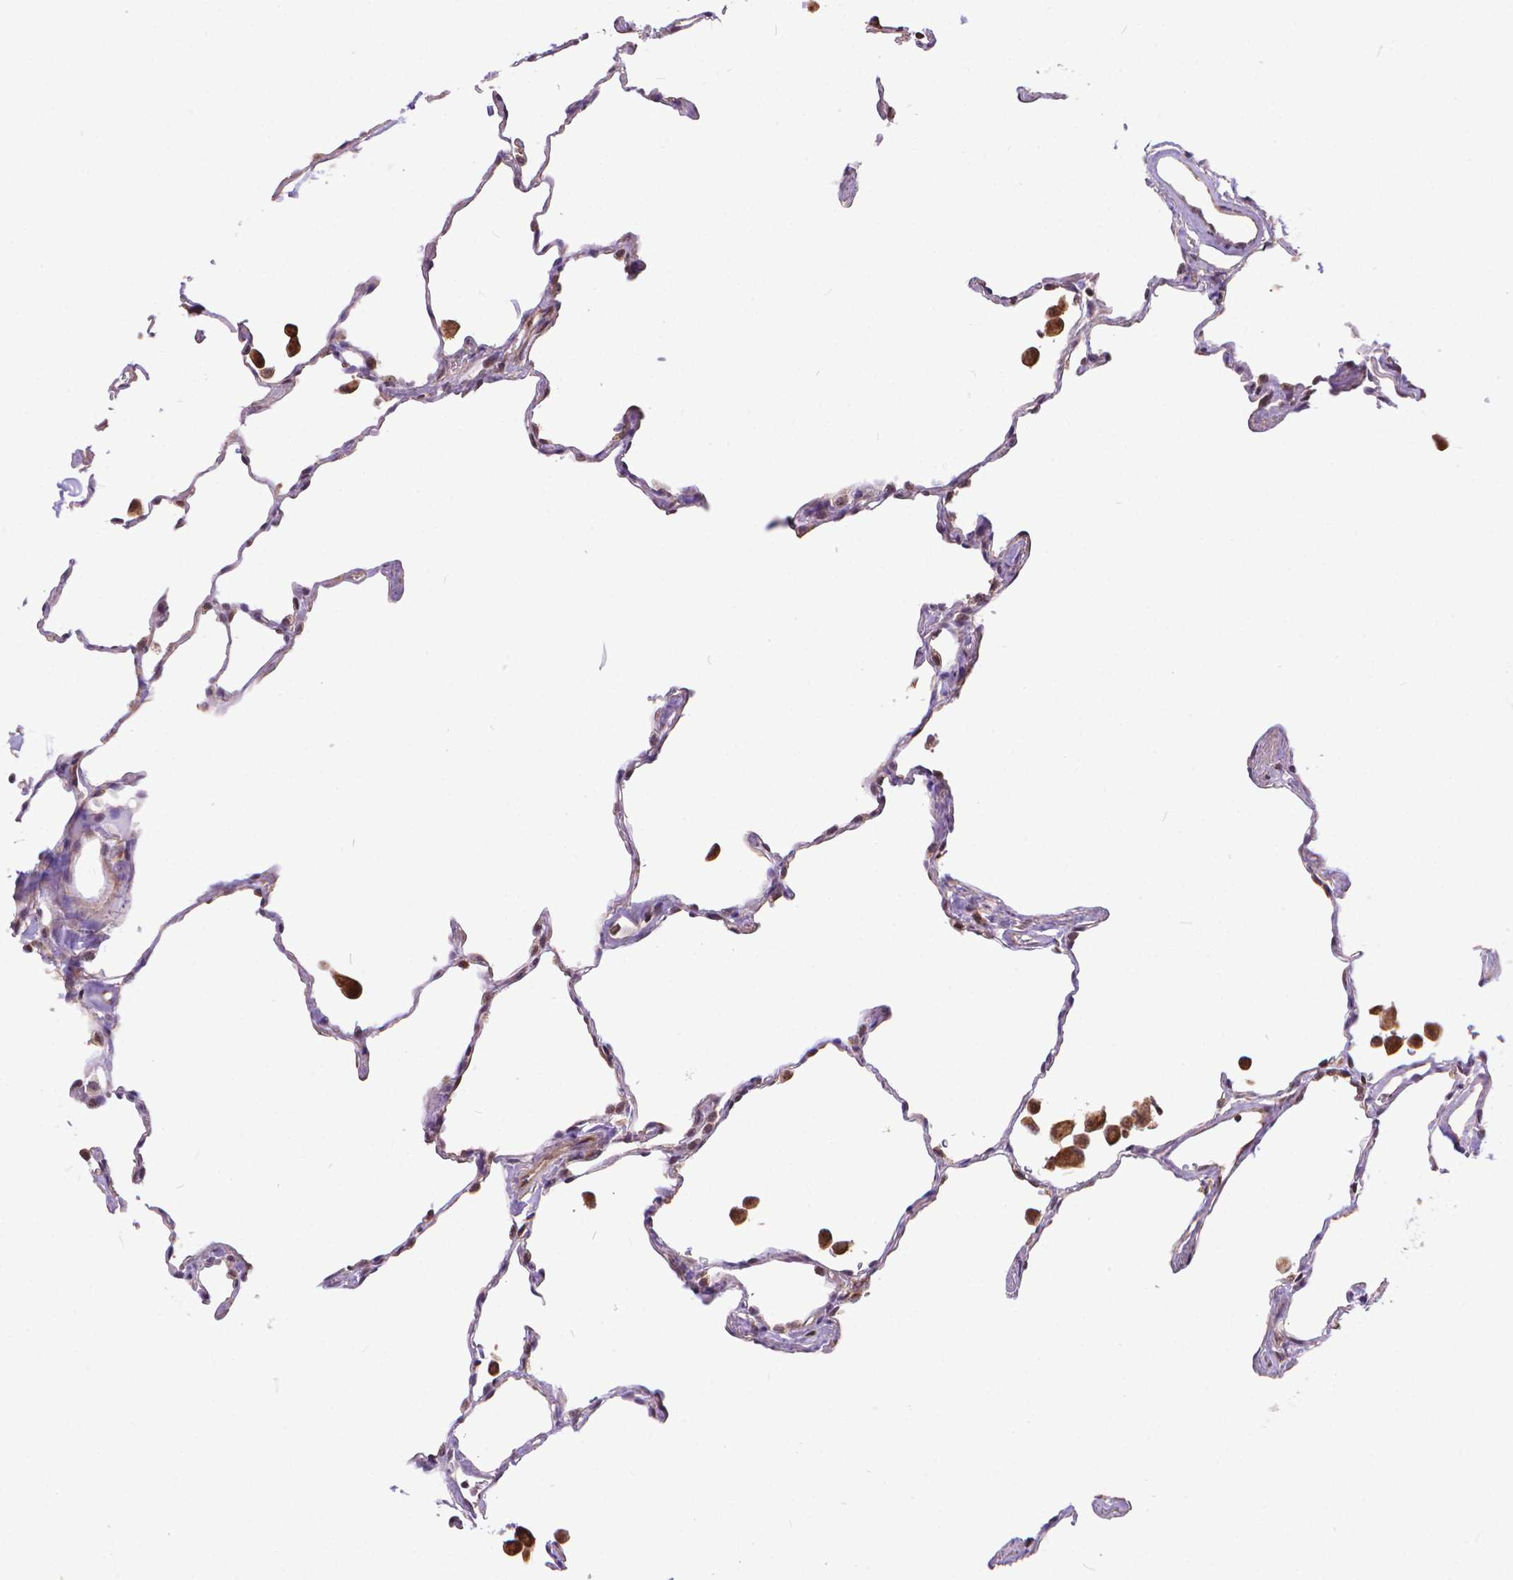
{"staining": {"intensity": "negative", "quantity": "none", "location": "none"}, "tissue": "lung", "cell_type": "Alveolar cells", "image_type": "normal", "snomed": [{"axis": "morphology", "description": "Normal tissue, NOS"}, {"axis": "topography", "description": "Lung"}], "caption": "This is a histopathology image of IHC staining of benign lung, which shows no expression in alveolar cells.", "gene": "TMEM135", "patient": {"sex": "female", "age": 47}}